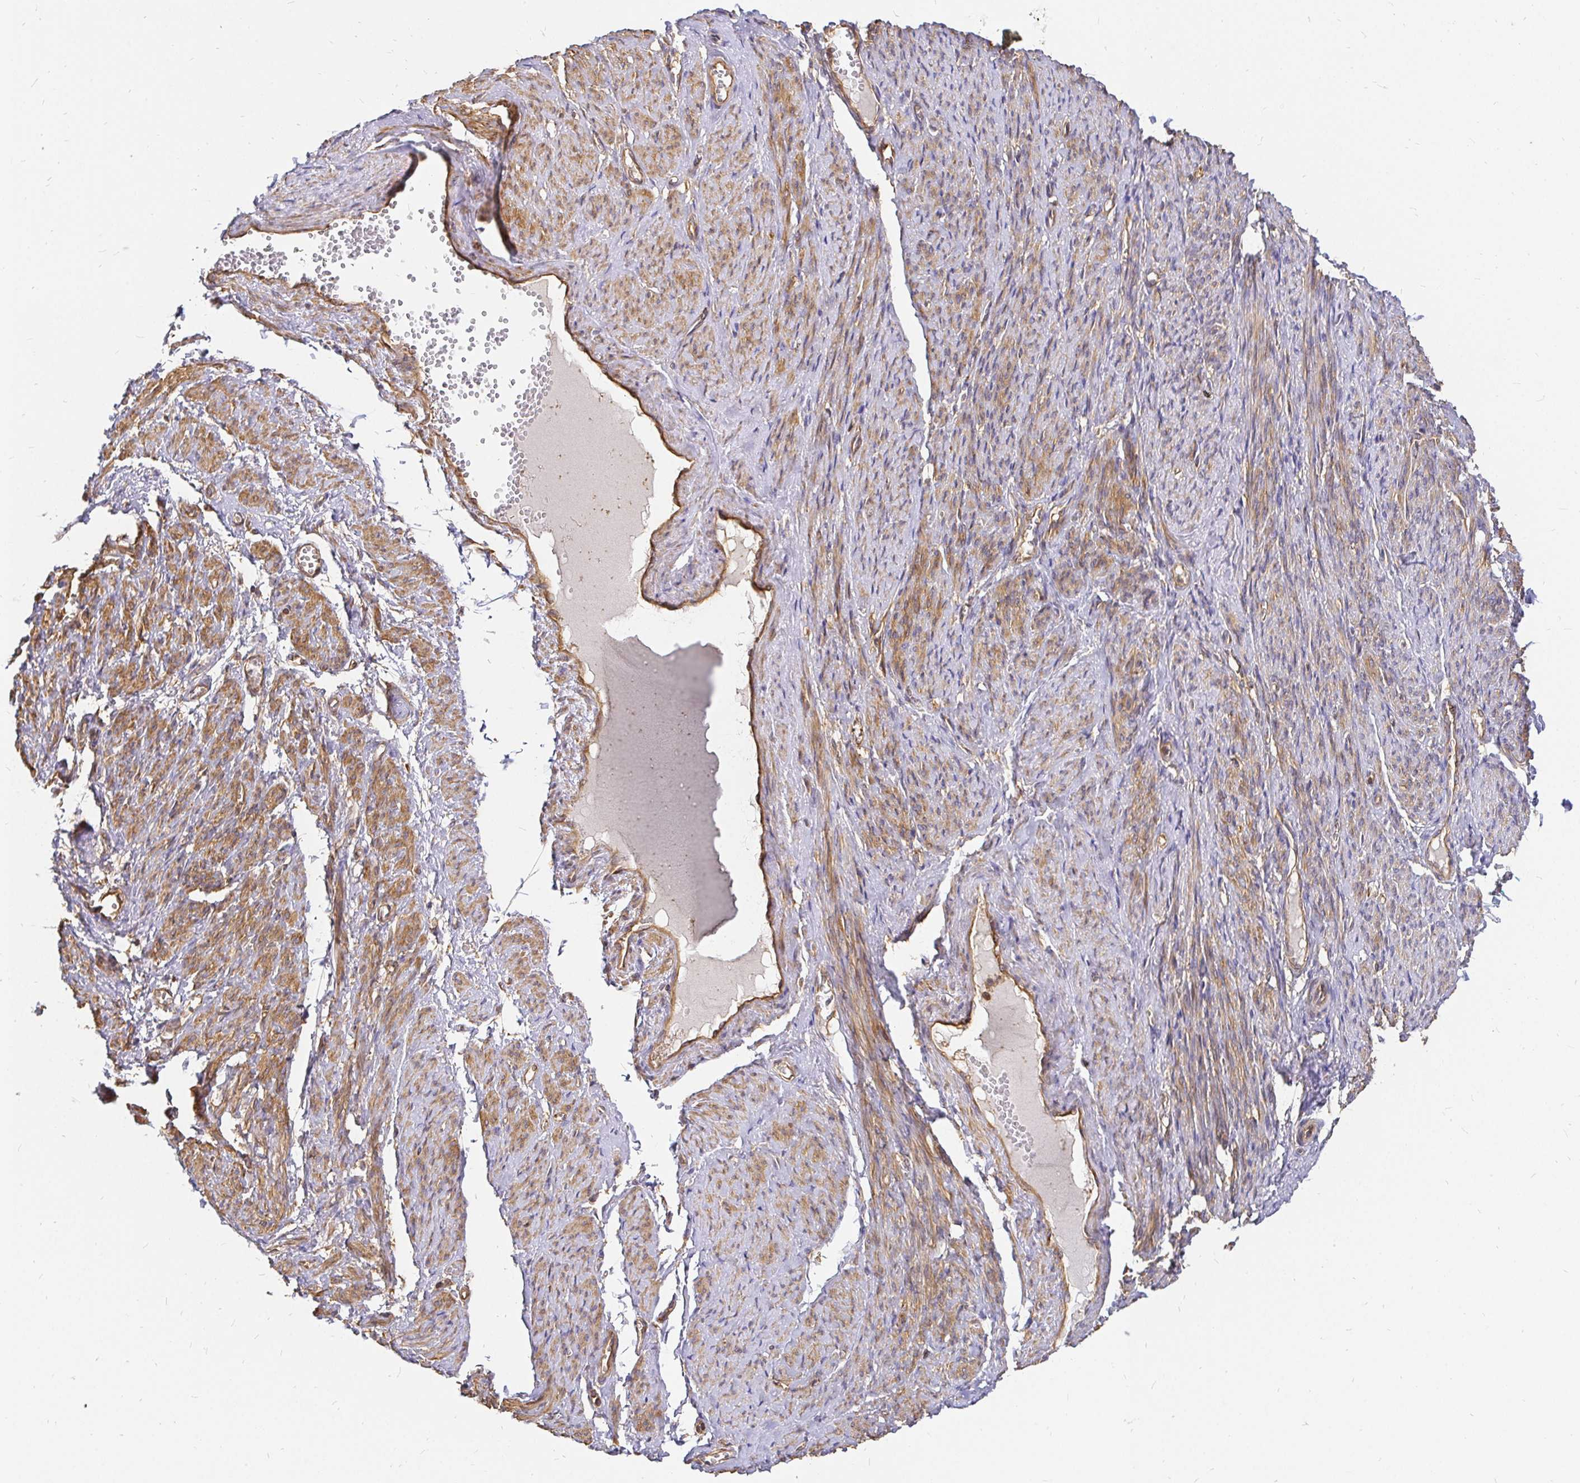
{"staining": {"intensity": "moderate", "quantity": ">75%", "location": "cytoplasmic/membranous"}, "tissue": "smooth muscle", "cell_type": "Smooth muscle cells", "image_type": "normal", "snomed": [{"axis": "morphology", "description": "Normal tissue, NOS"}, {"axis": "topography", "description": "Smooth muscle"}], "caption": "This is an image of immunohistochemistry staining of unremarkable smooth muscle, which shows moderate expression in the cytoplasmic/membranous of smooth muscle cells.", "gene": "KIF5B", "patient": {"sex": "female", "age": 65}}